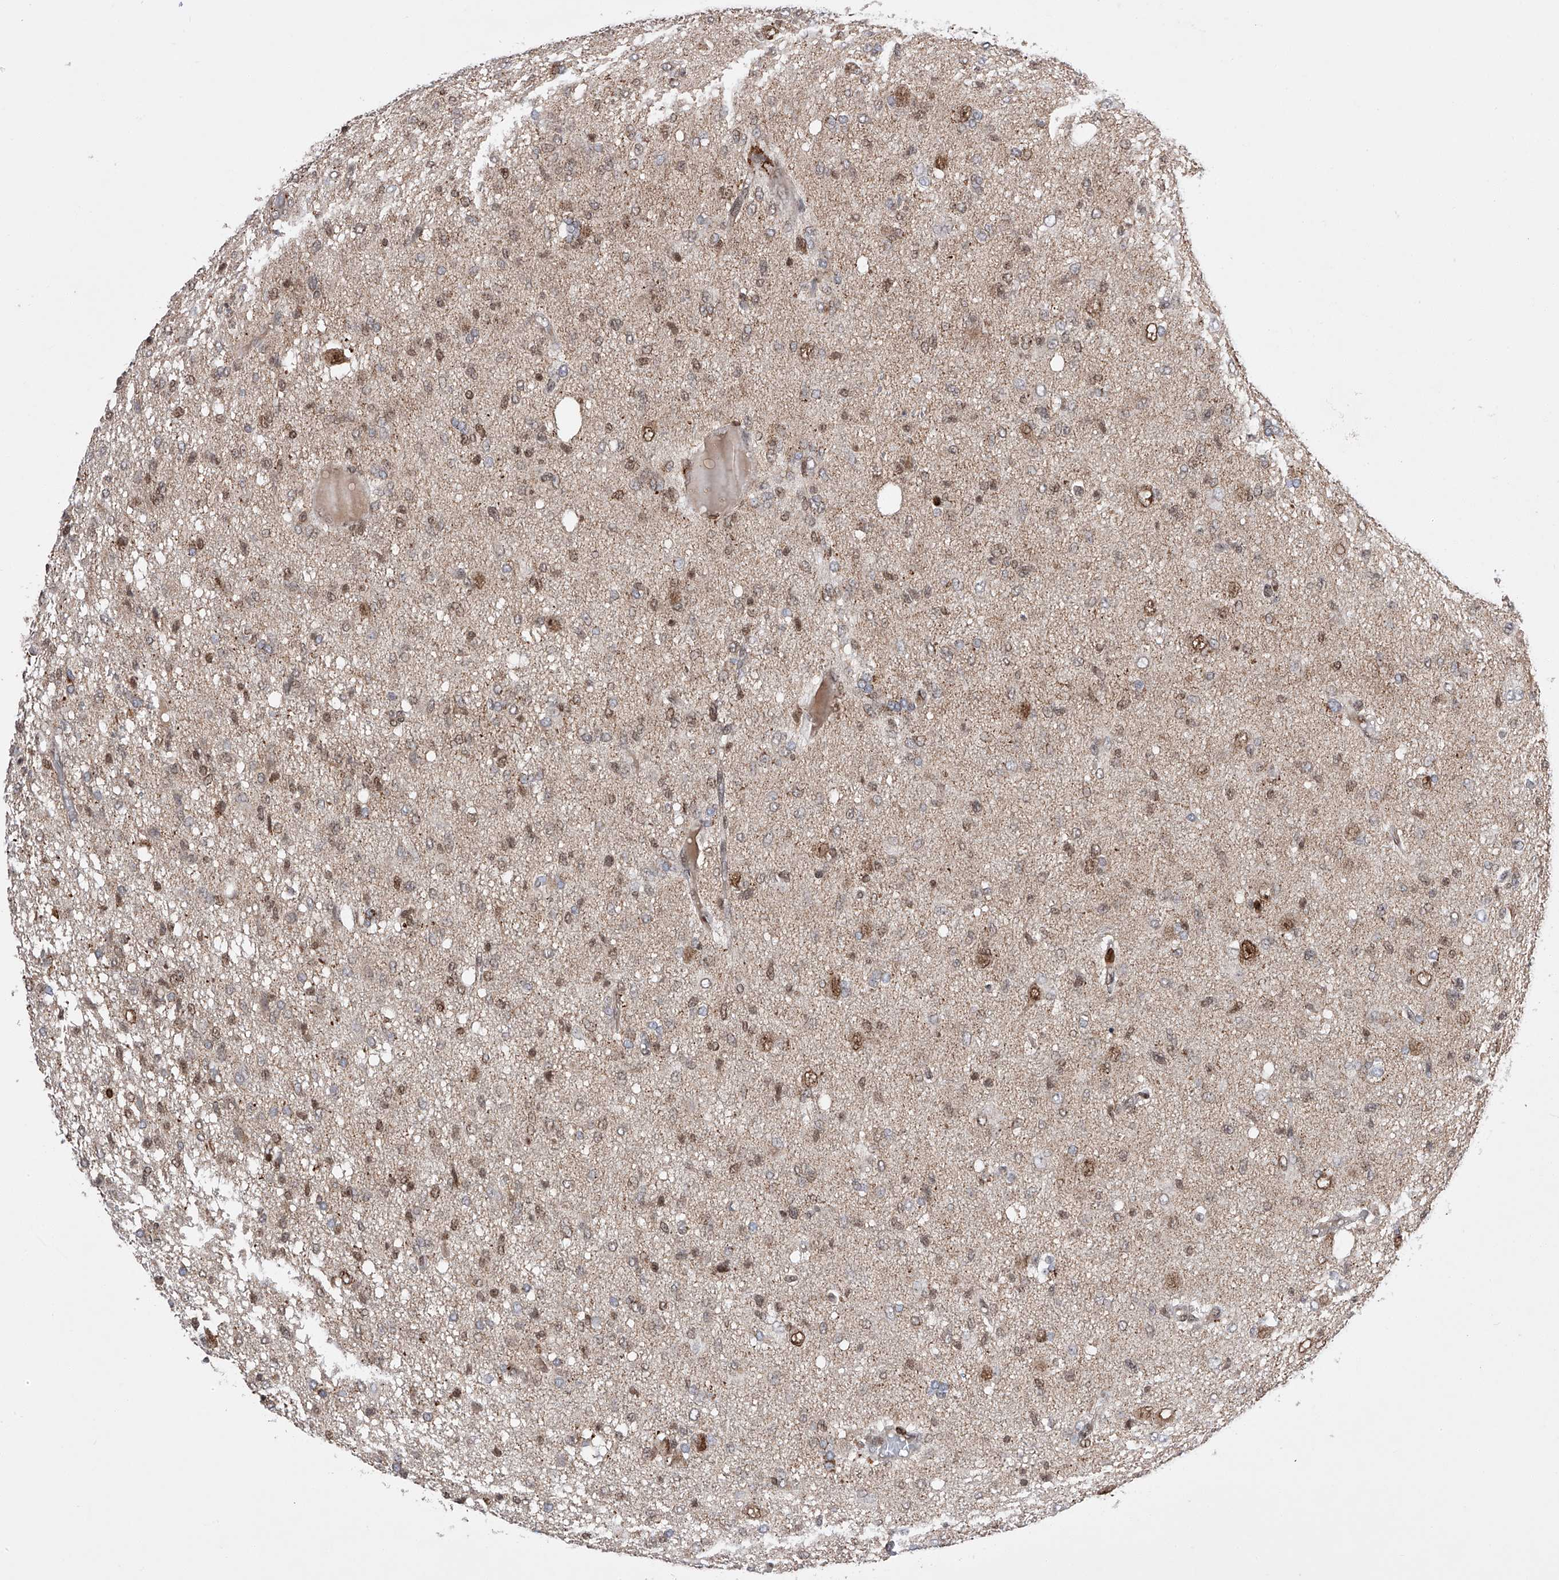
{"staining": {"intensity": "weak", "quantity": ">75%", "location": "nuclear"}, "tissue": "glioma", "cell_type": "Tumor cells", "image_type": "cancer", "snomed": [{"axis": "morphology", "description": "Glioma, malignant, High grade"}, {"axis": "topography", "description": "Brain"}], "caption": "High-power microscopy captured an immunohistochemistry micrograph of glioma, revealing weak nuclear positivity in about >75% of tumor cells.", "gene": "ZNF280D", "patient": {"sex": "female", "age": 59}}